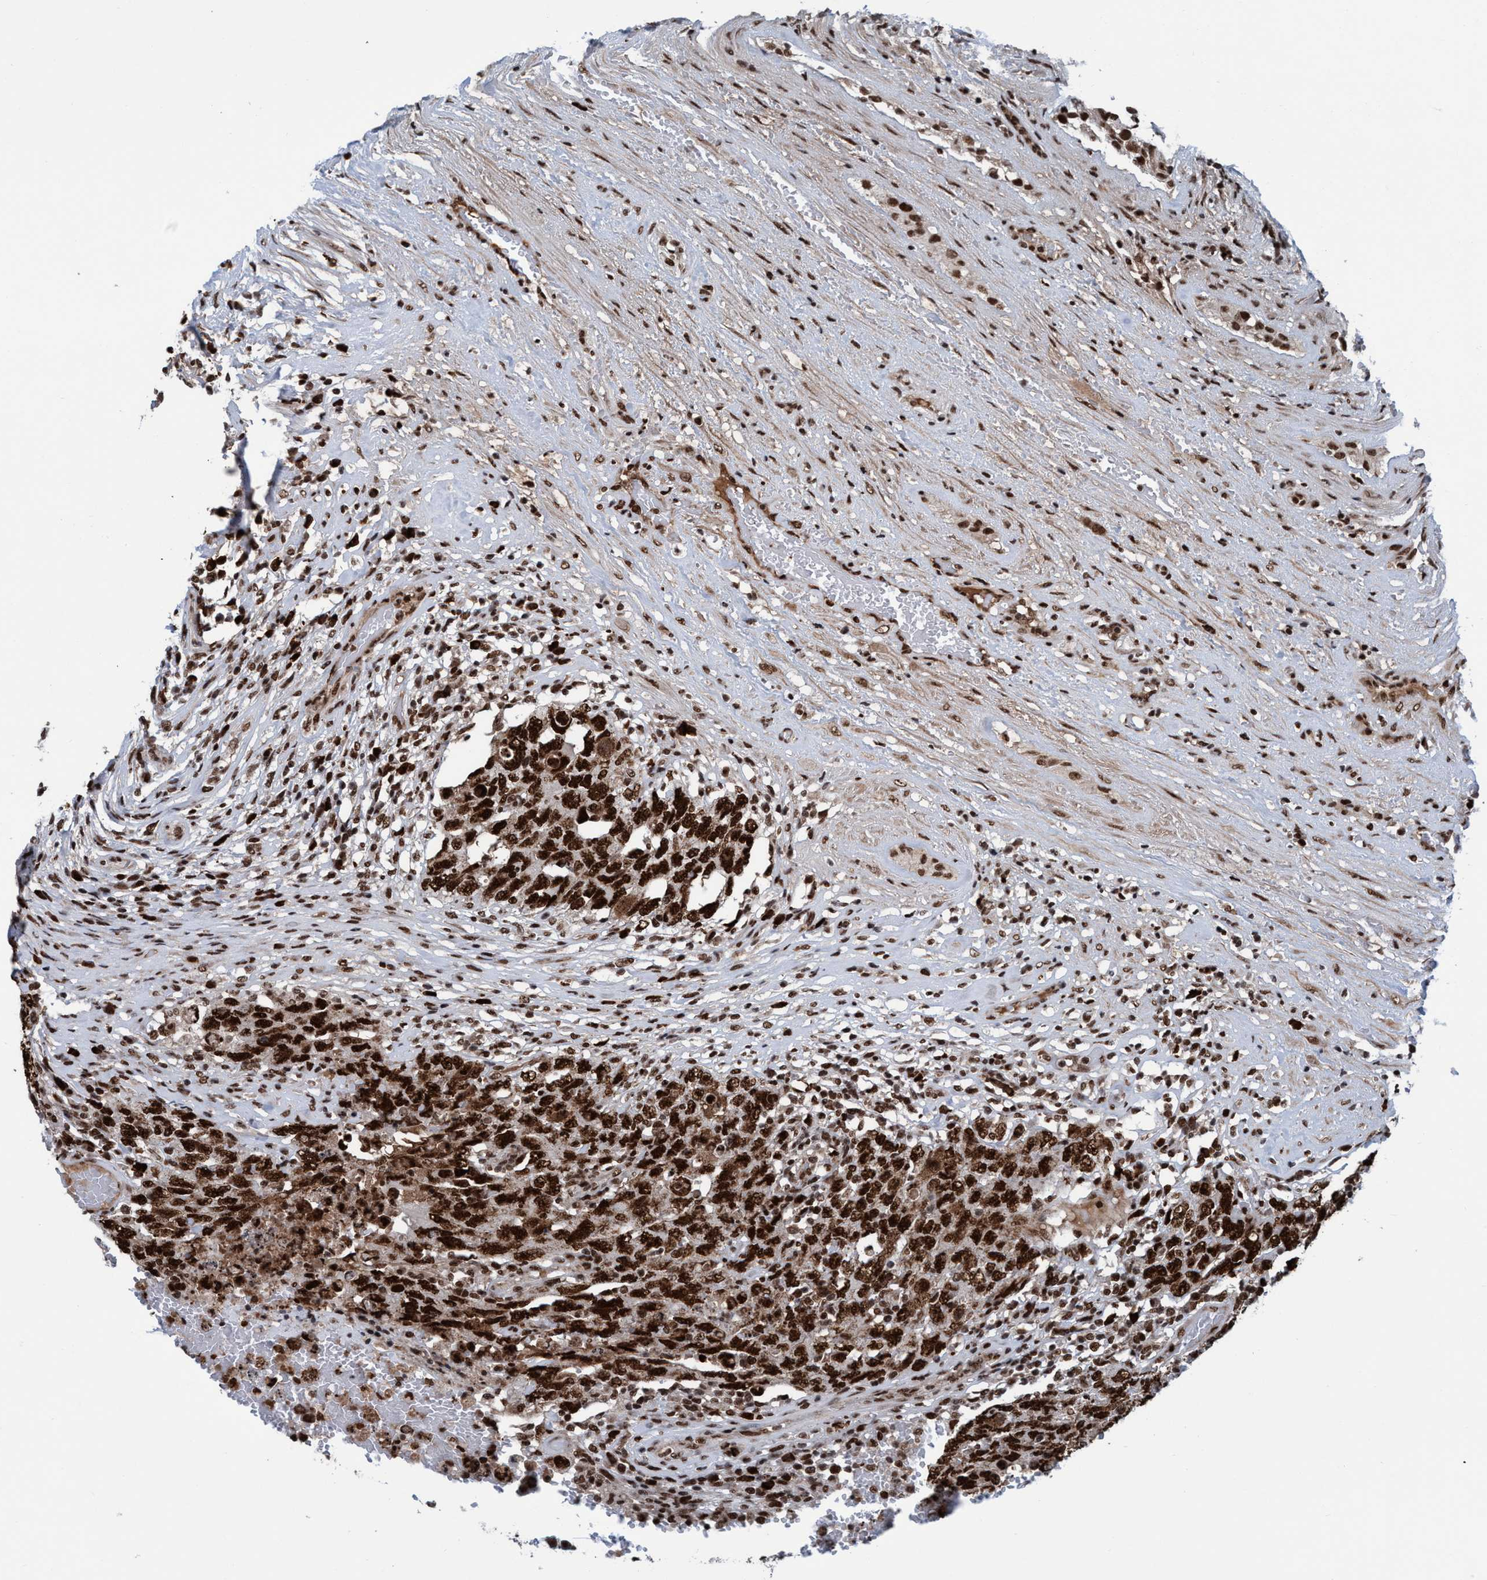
{"staining": {"intensity": "strong", "quantity": ">75%", "location": "nuclear"}, "tissue": "testis cancer", "cell_type": "Tumor cells", "image_type": "cancer", "snomed": [{"axis": "morphology", "description": "Carcinoma, Embryonal, NOS"}, {"axis": "topography", "description": "Testis"}], "caption": "A high-resolution micrograph shows IHC staining of testis cancer (embryonal carcinoma), which displays strong nuclear positivity in approximately >75% of tumor cells. (Stains: DAB in brown, nuclei in blue, Microscopy: brightfield microscopy at high magnification).", "gene": "TOPBP1", "patient": {"sex": "male", "age": 26}}